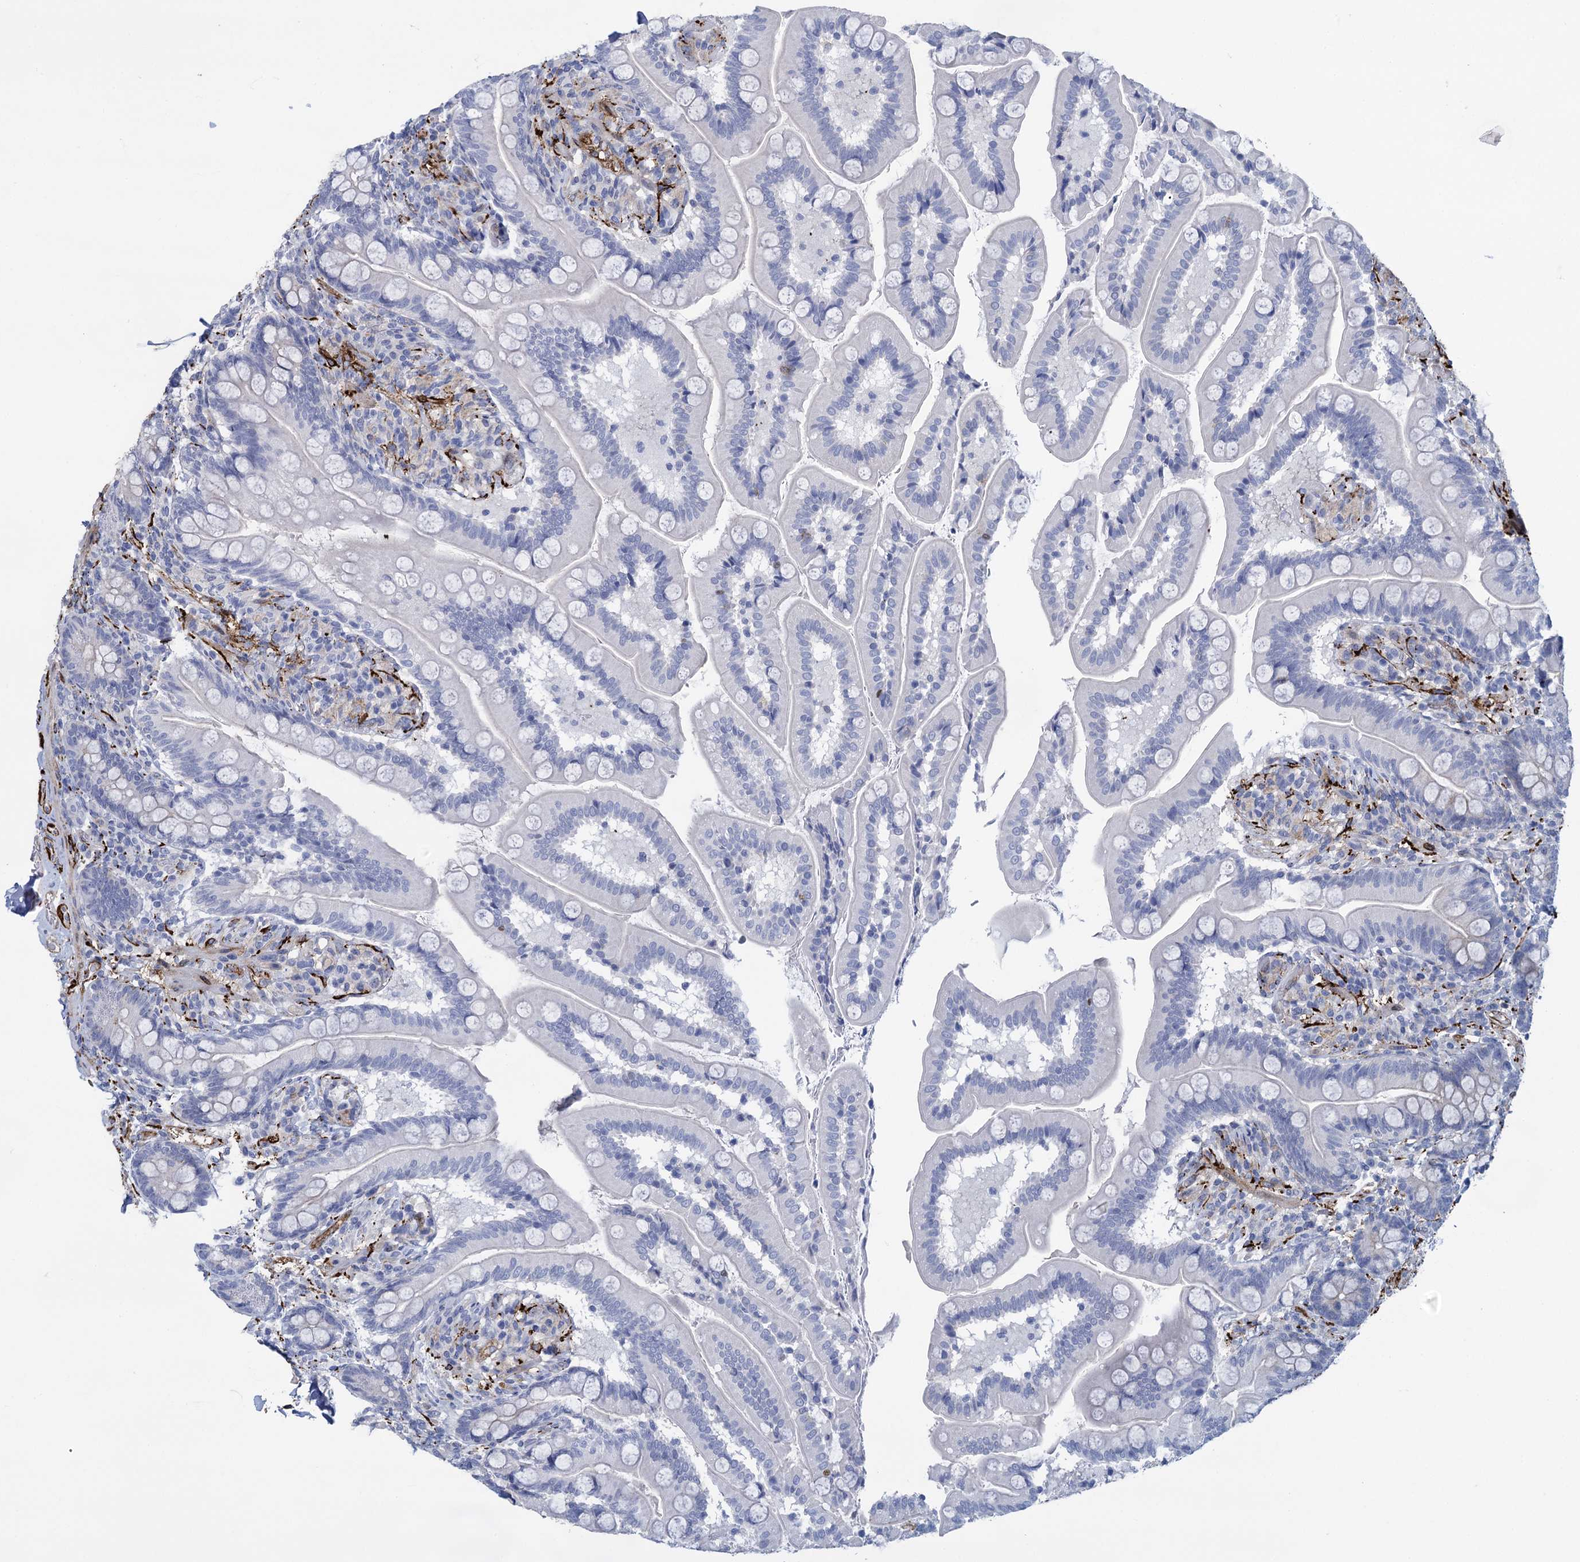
{"staining": {"intensity": "negative", "quantity": "none", "location": "none"}, "tissue": "small intestine", "cell_type": "Glandular cells", "image_type": "normal", "snomed": [{"axis": "morphology", "description": "Normal tissue, NOS"}, {"axis": "topography", "description": "Small intestine"}], "caption": "Immunohistochemical staining of normal human small intestine shows no significant expression in glandular cells.", "gene": "SNCG", "patient": {"sex": "female", "age": 64}}